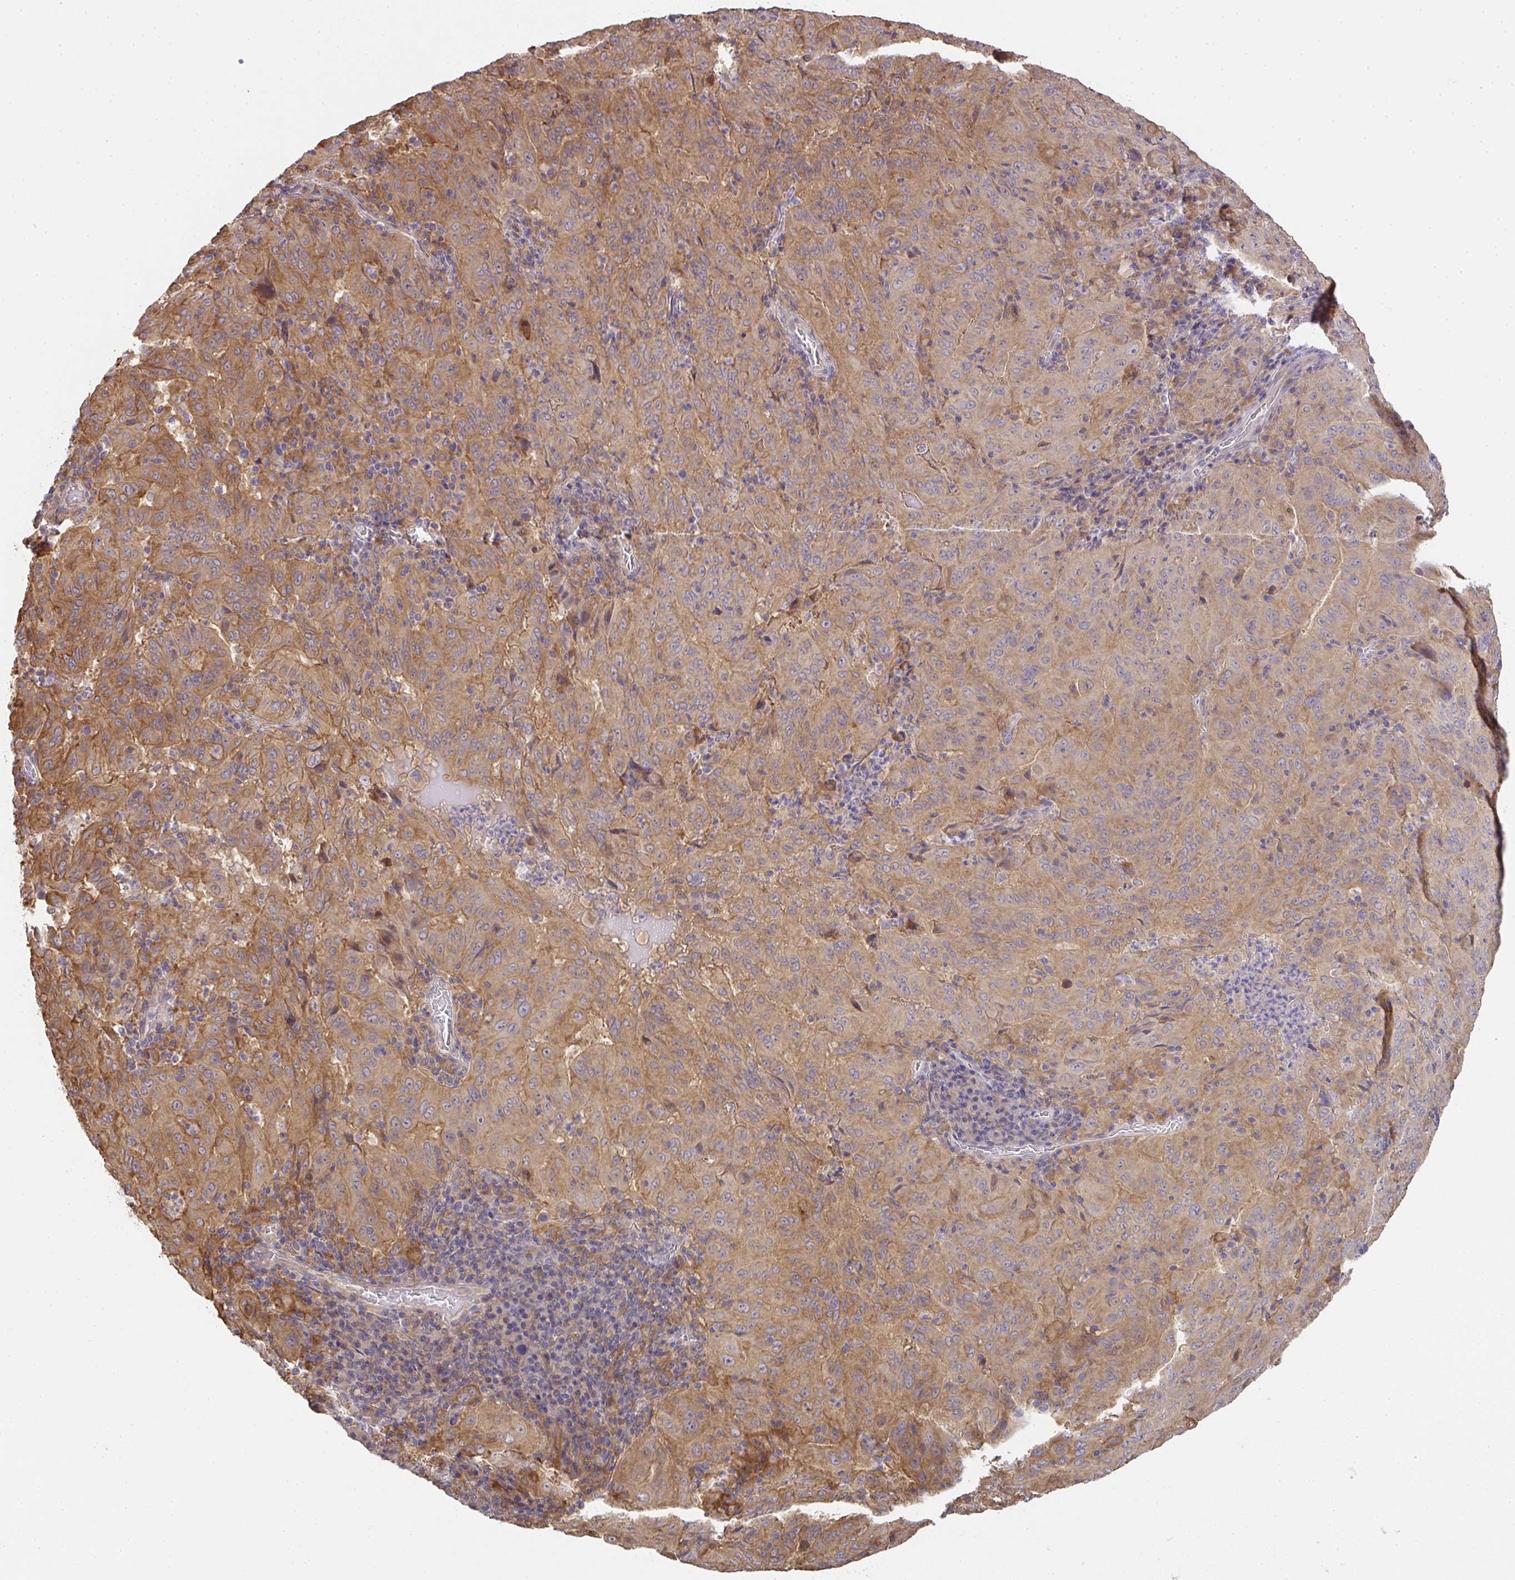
{"staining": {"intensity": "moderate", "quantity": ">75%", "location": "cytoplasmic/membranous"}, "tissue": "pancreatic cancer", "cell_type": "Tumor cells", "image_type": "cancer", "snomed": [{"axis": "morphology", "description": "Adenocarcinoma, NOS"}, {"axis": "topography", "description": "Pancreas"}], "caption": "The immunohistochemical stain shows moderate cytoplasmic/membranous positivity in tumor cells of pancreatic cancer (adenocarcinoma) tissue. (Stains: DAB in brown, nuclei in blue, Microscopy: brightfield microscopy at high magnification).", "gene": "EEF1AKMT1", "patient": {"sex": "male", "age": 63}}